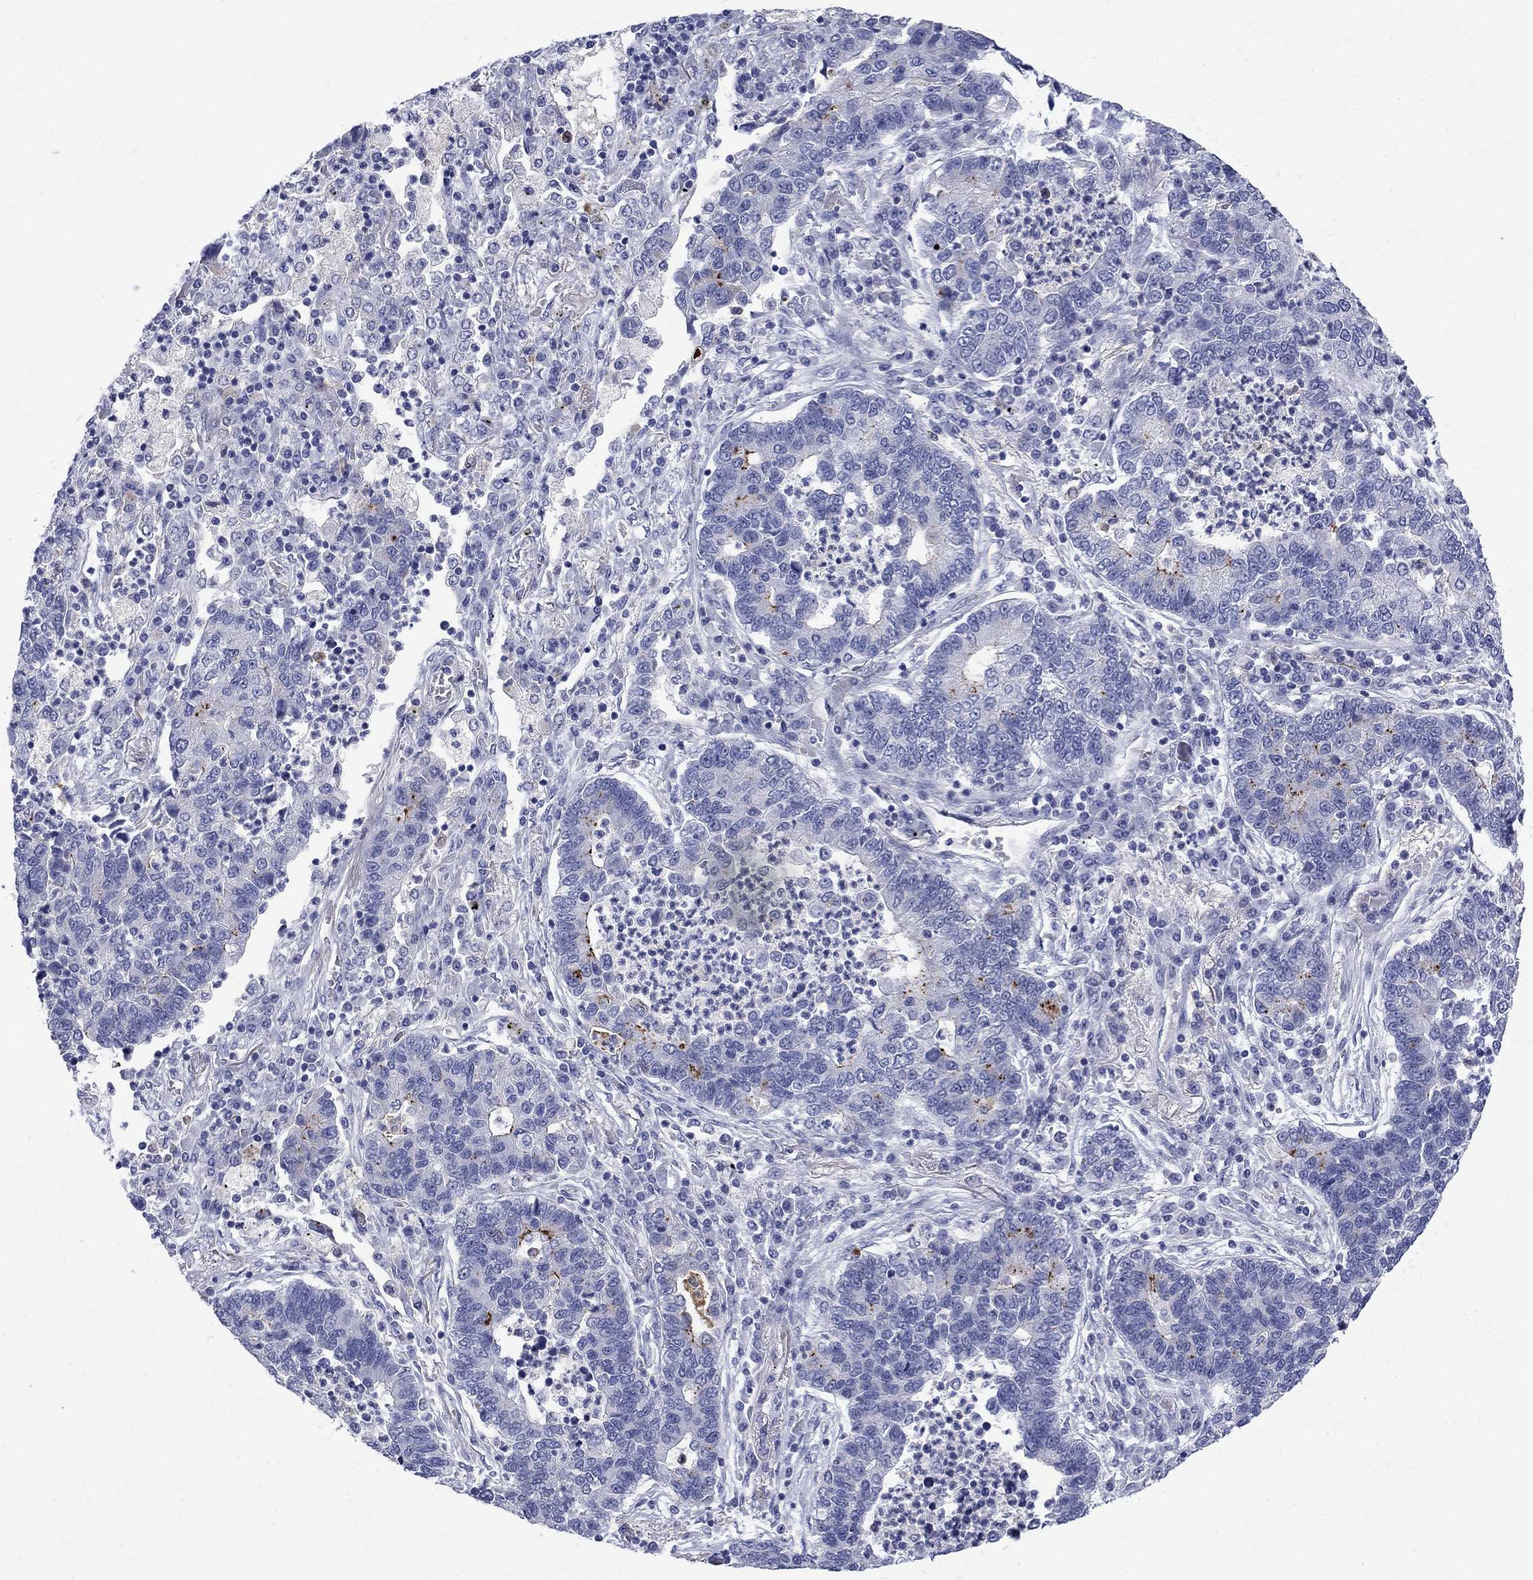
{"staining": {"intensity": "negative", "quantity": "none", "location": "none"}, "tissue": "lung cancer", "cell_type": "Tumor cells", "image_type": "cancer", "snomed": [{"axis": "morphology", "description": "Adenocarcinoma, NOS"}, {"axis": "topography", "description": "Lung"}], "caption": "Immunohistochemical staining of human lung adenocarcinoma shows no significant expression in tumor cells.", "gene": "SERPINB2", "patient": {"sex": "female", "age": 57}}